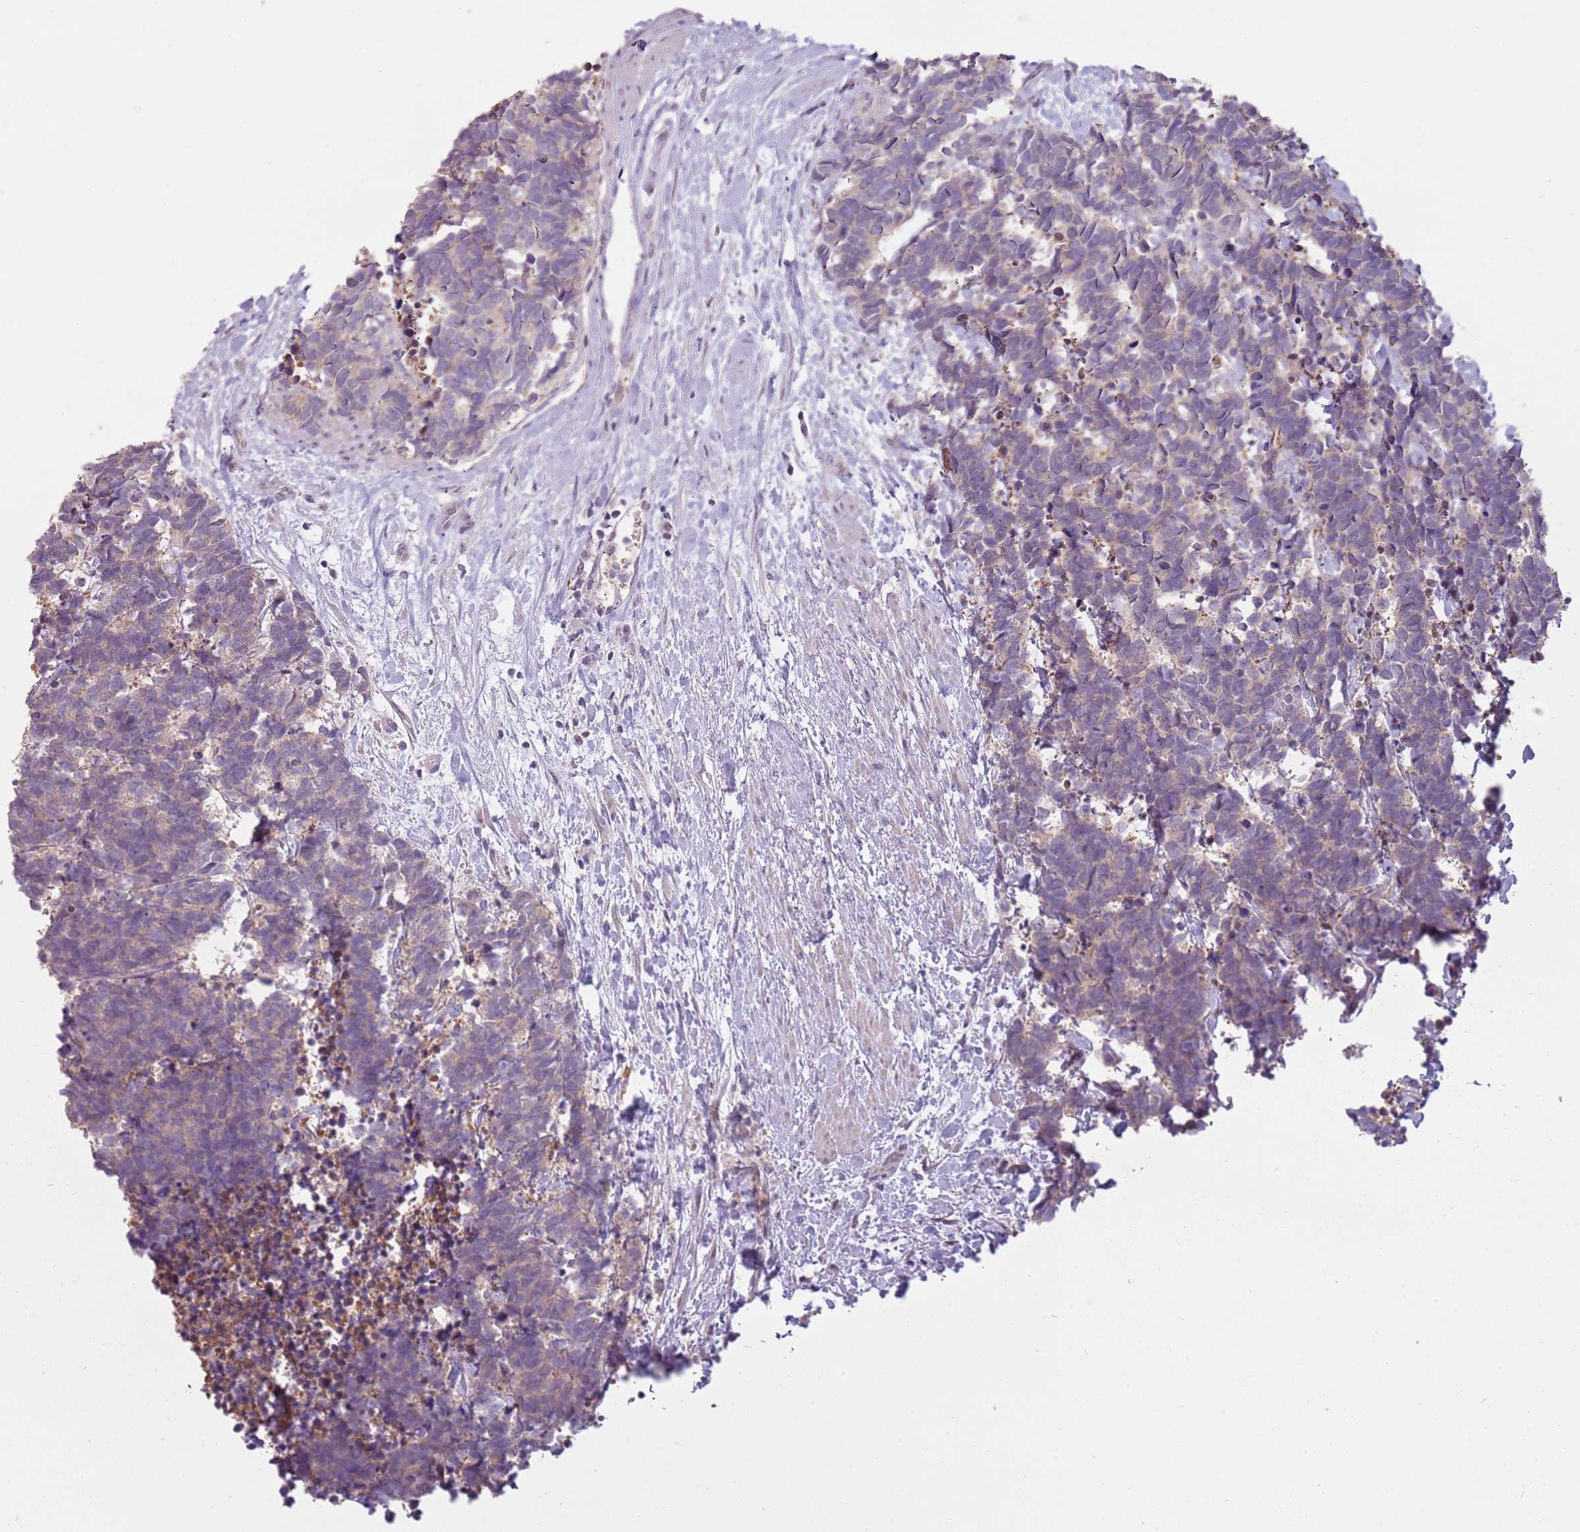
{"staining": {"intensity": "weak", "quantity": "<25%", "location": "cytoplasmic/membranous"}, "tissue": "carcinoid", "cell_type": "Tumor cells", "image_type": "cancer", "snomed": [{"axis": "morphology", "description": "Carcinoma, NOS"}, {"axis": "morphology", "description": "Carcinoid, malignant, NOS"}, {"axis": "topography", "description": "Prostate"}], "caption": "DAB (3,3'-diaminobenzidine) immunohistochemical staining of carcinoid shows no significant positivity in tumor cells.", "gene": "TEKT4", "patient": {"sex": "male", "age": 57}}